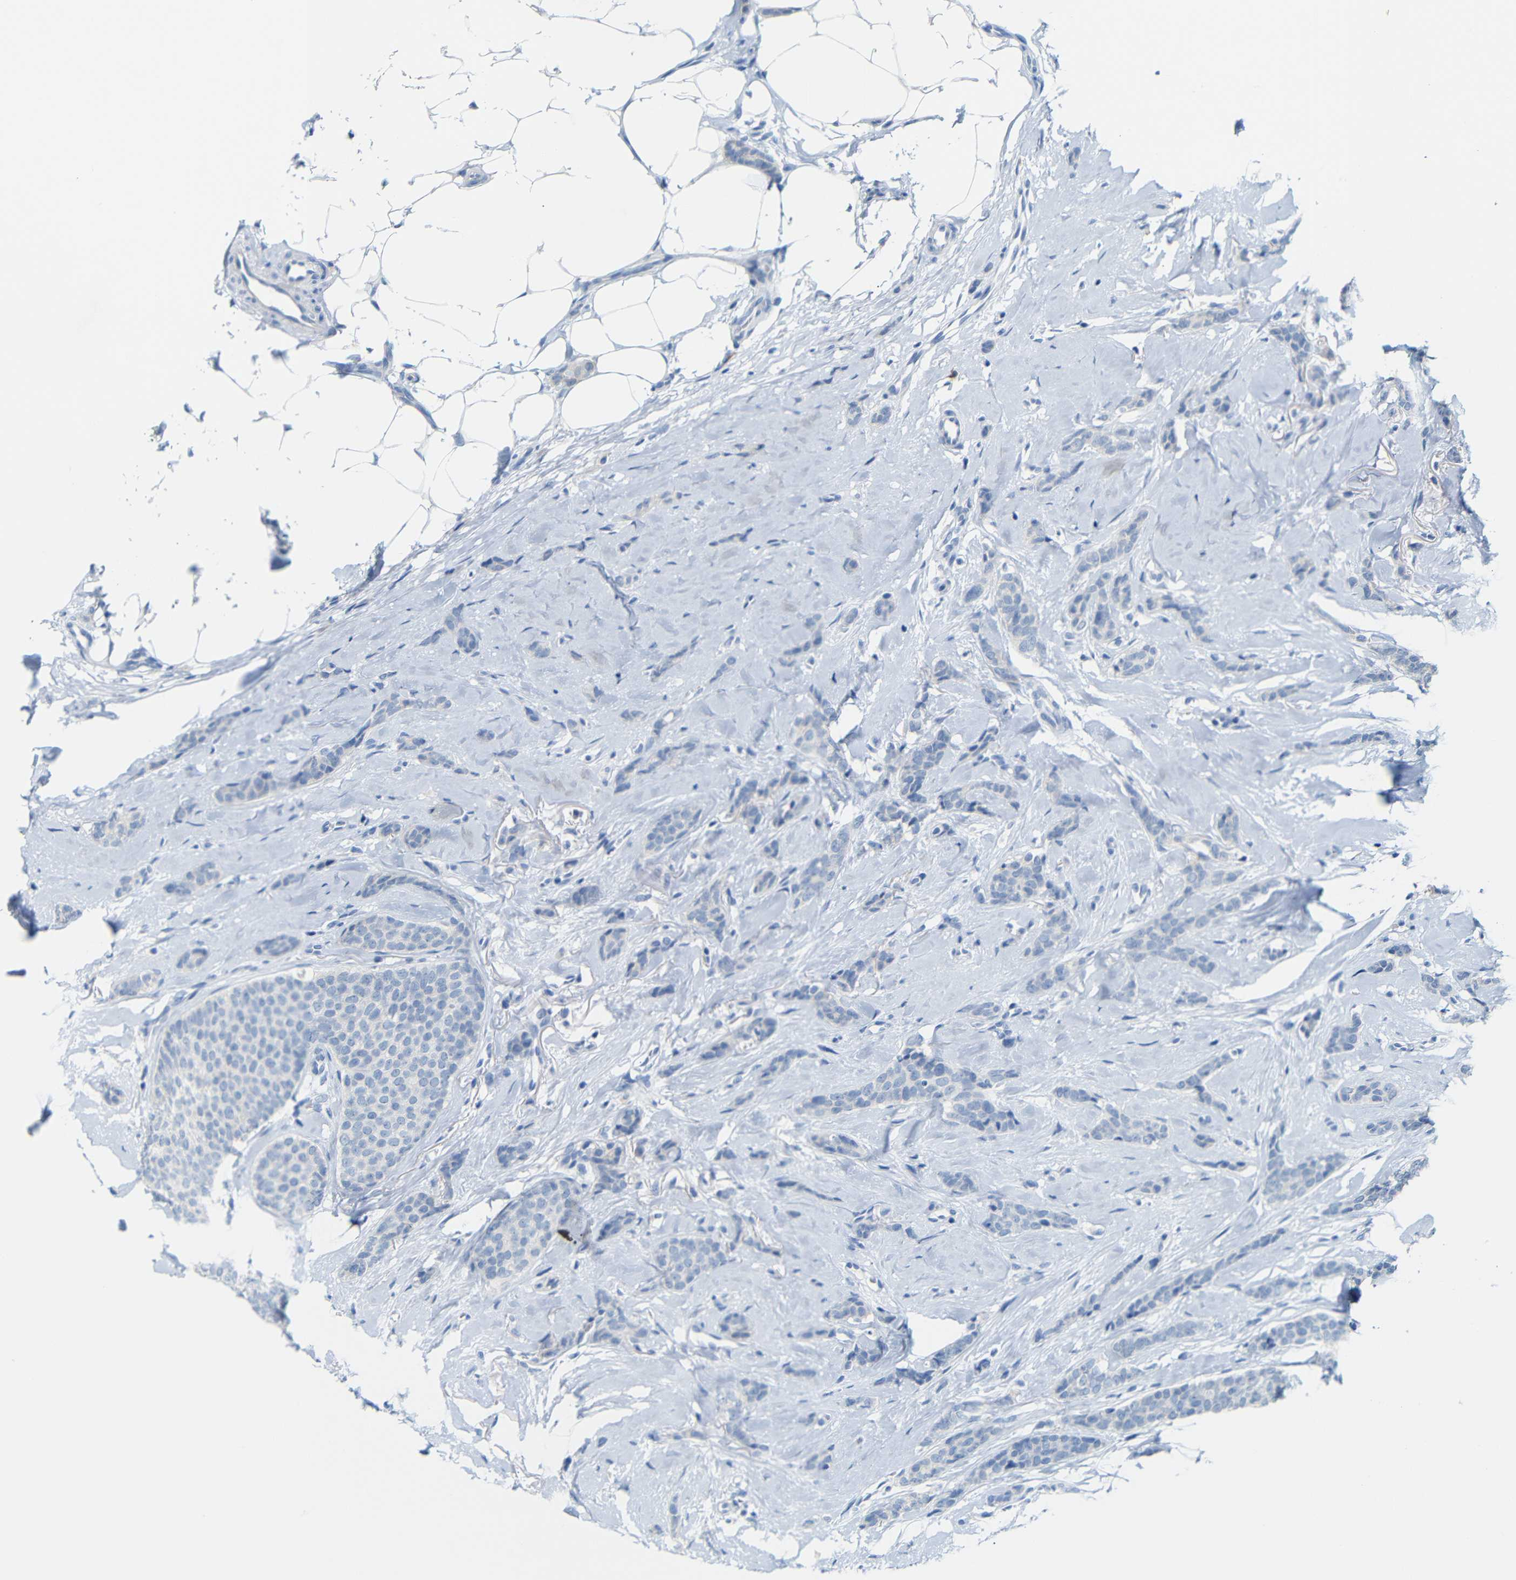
{"staining": {"intensity": "weak", "quantity": "<25%", "location": "cytoplasmic/membranous"}, "tissue": "breast cancer", "cell_type": "Tumor cells", "image_type": "cancer", "snomed": [{"axis": "morphology", "description": "Lobular carcinoma"}, {"axis": "topography", "description": "Skin"}, {"axis": "topography", "description": "Breast"}], "caption": "Immunohistochemistry (IHC) histopathology image of lobular carcinoma (breast) stained for a protein (brown), which demonstrates no expression in tumor cells. (DAB (3,3'-diaminobenzidine) IHC visualized using brightfield microscopy, high magnification).", "gene": "FCRL1", "patient": {"sex": "female", "age": 46}}